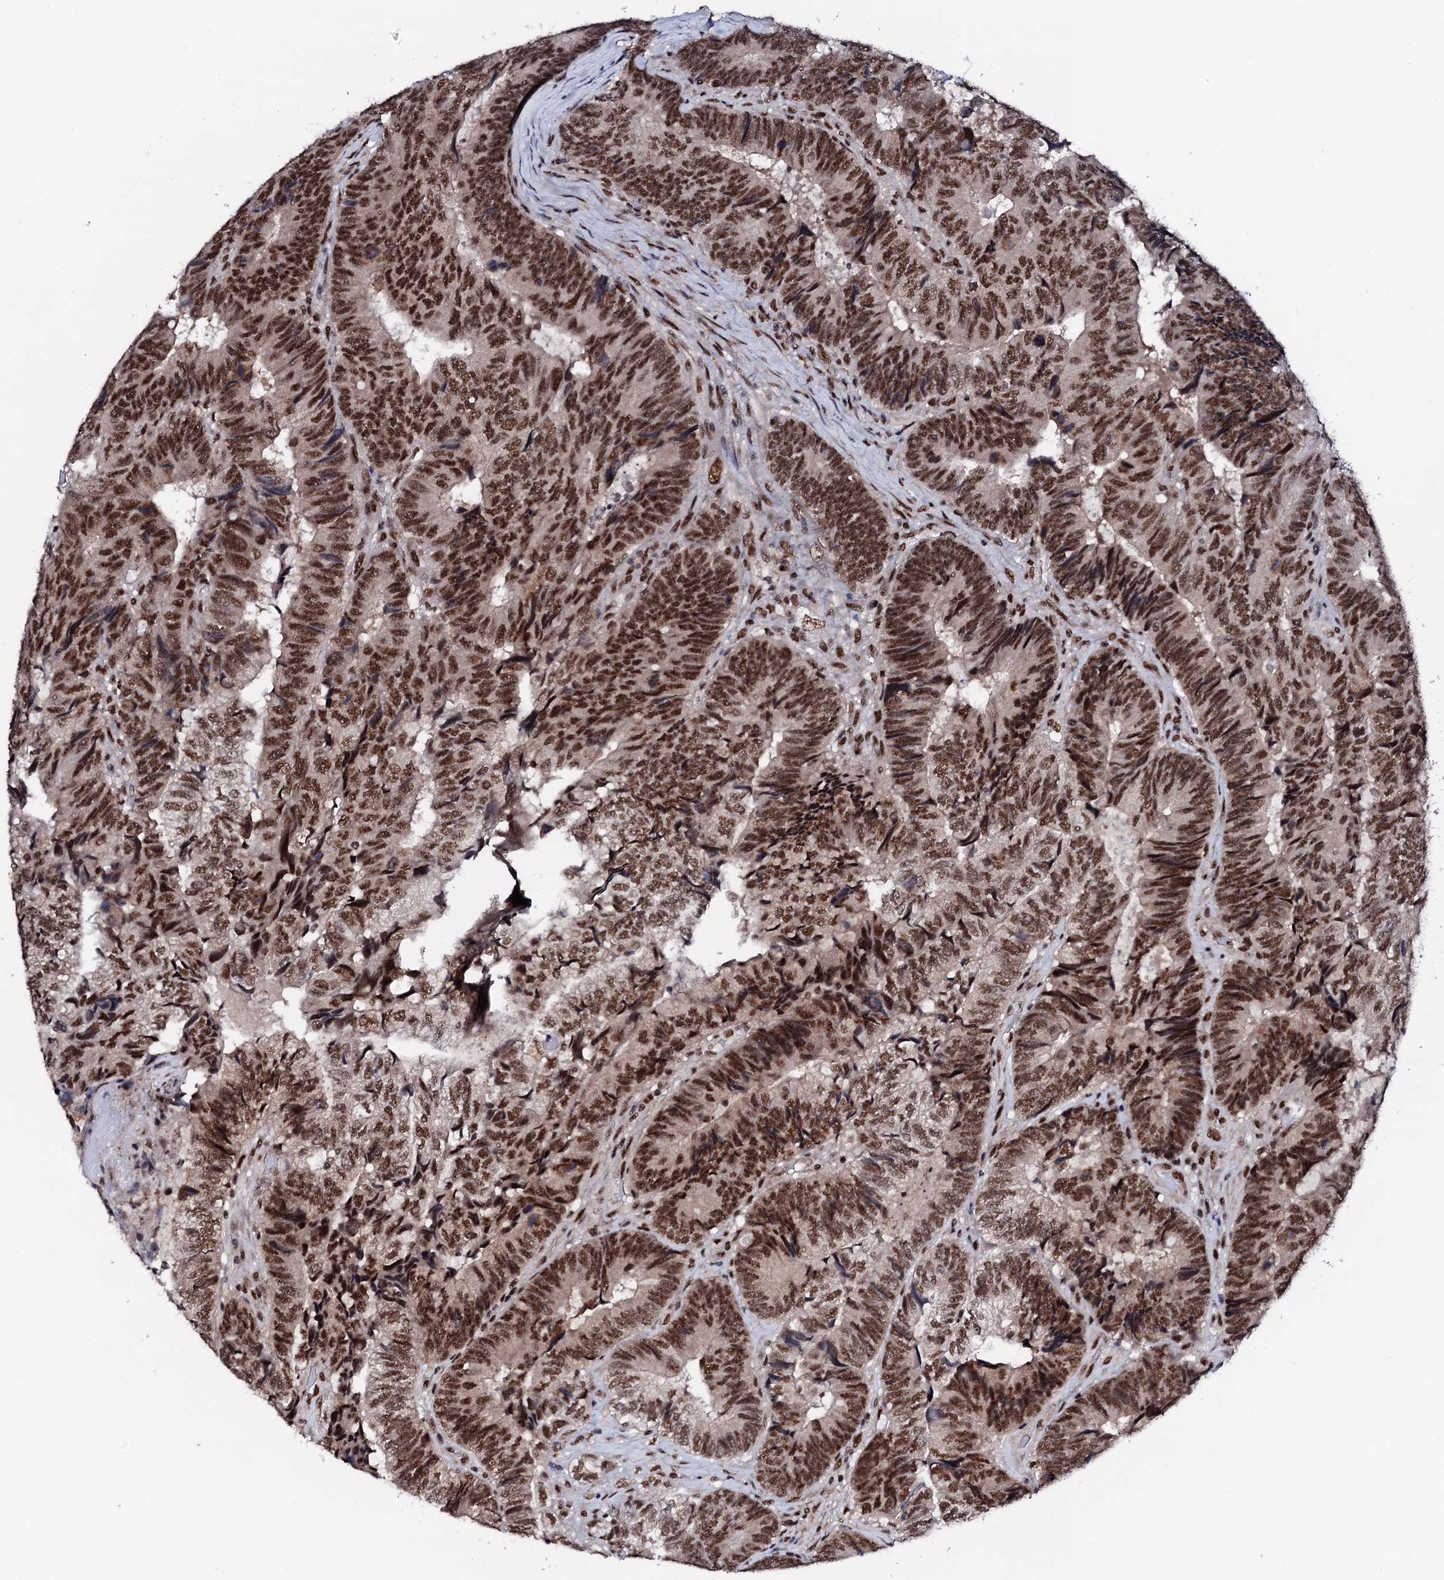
{"staining": {"intensity": "strong", "quantity": ">75%", "location": "nuclear"}, "tissue": "colorectal cancer", "cell_type": "Tumor cells", "image_type": "cancer", "snomed": [{"axis": "morphology", "description": "Adenocarcinoma, NOS"}, {"axis": "topography", "description": "Colon"}], "caption": "Protein staining of adenocarcinoma (colorectal) tissue shows strong nuclear expression in about >75% of tumor cells.", "gene": "PRPF18", "patient": {"sex": "female", "age": 67}}